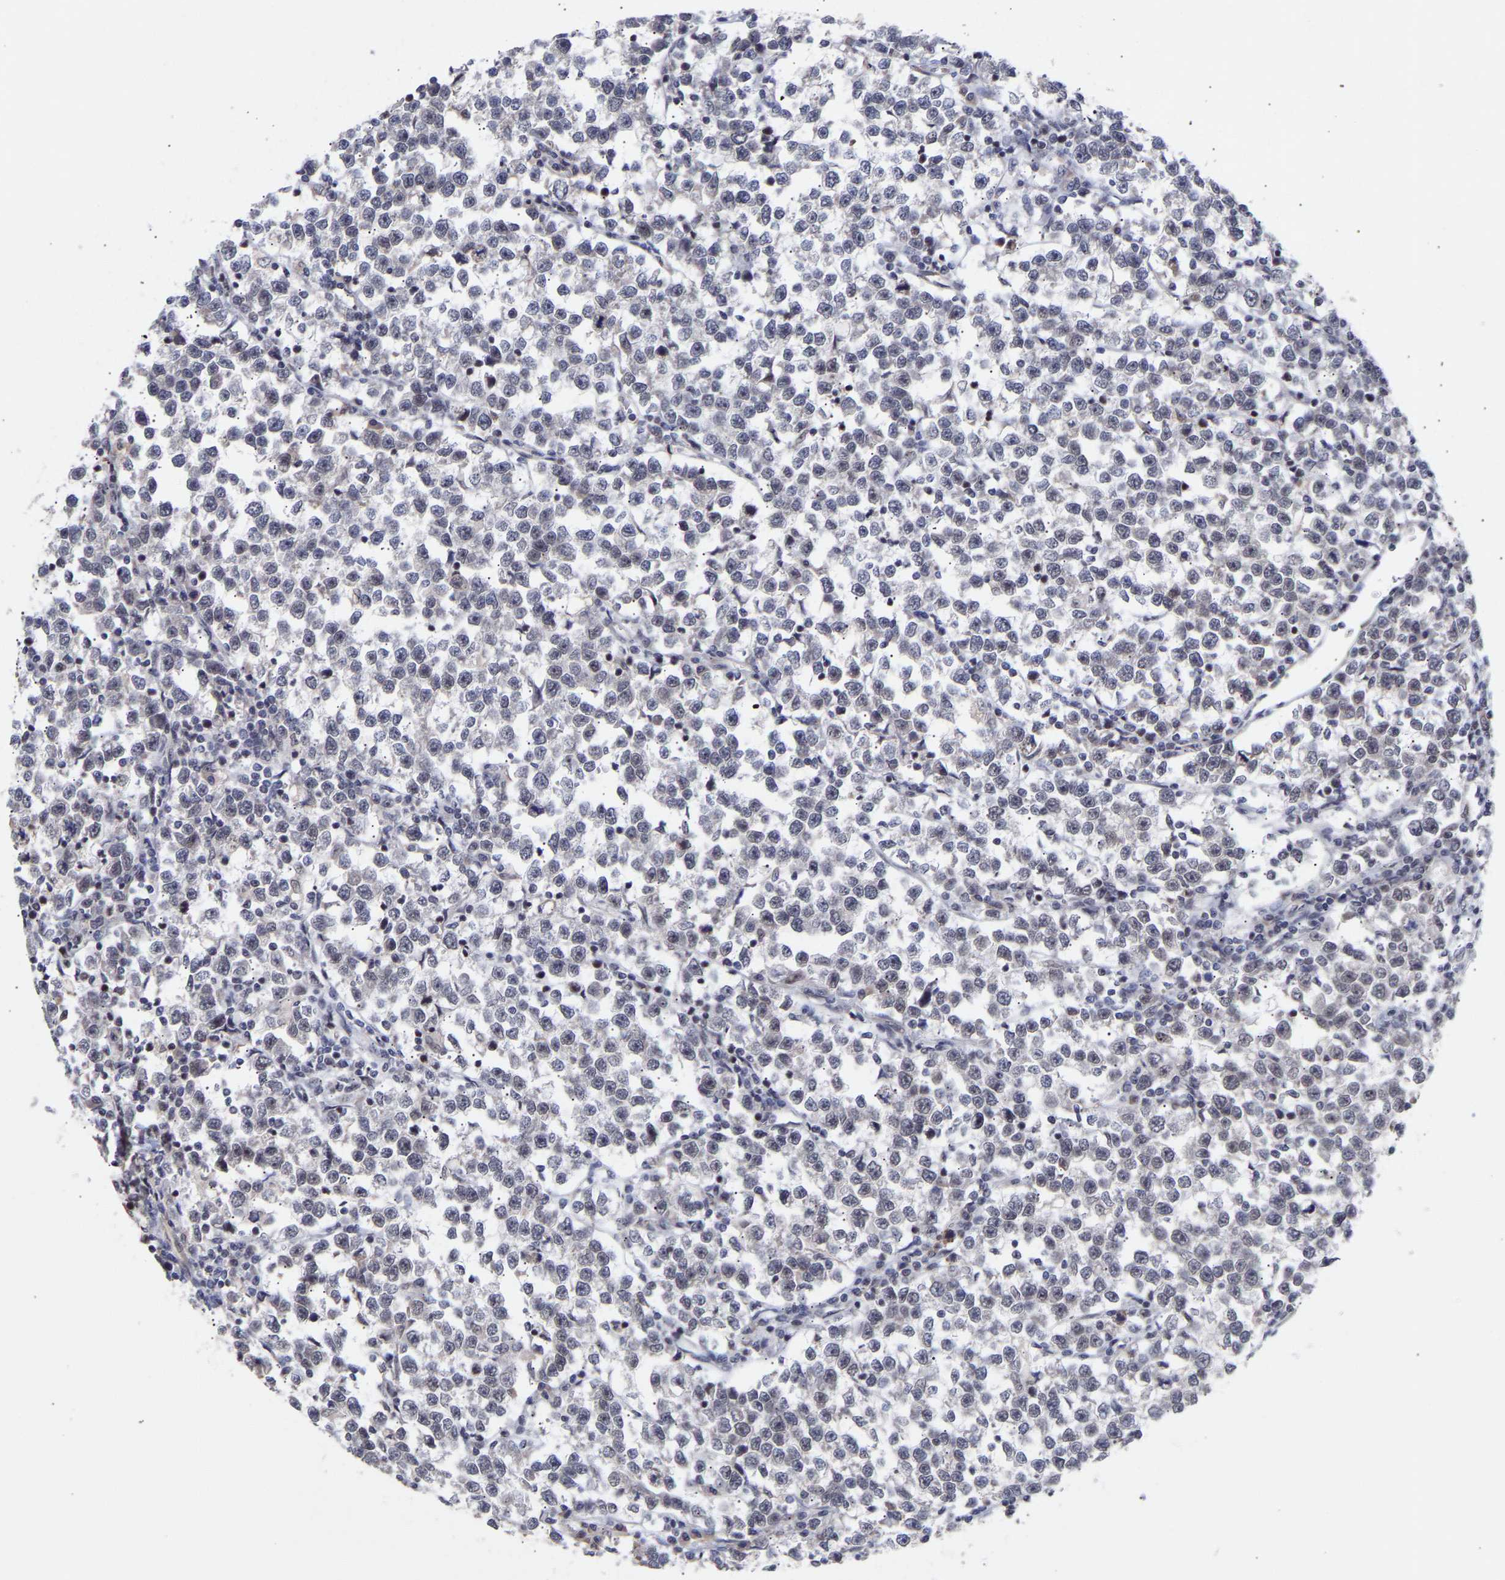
{"staining": {"intensity": "weak", "quantity": "<25%", "location": "nuclear"}, "tissue": "testis cancer", "cell_type": "Tumor cells", "image_type": "cancer", "snomed": [{"axis": "morphology", "description": "Normal tissue, NOS"}, {"axis": "morphology", "description": "Seminoma, NOS"}, {"axis": "topography", "description": "Testis"}], "caption": "Tumor cells are negative for brown protein staining in seminoma (testis).", "gene": "RBM15", "patient": {"sex": "male", "age": 43}}